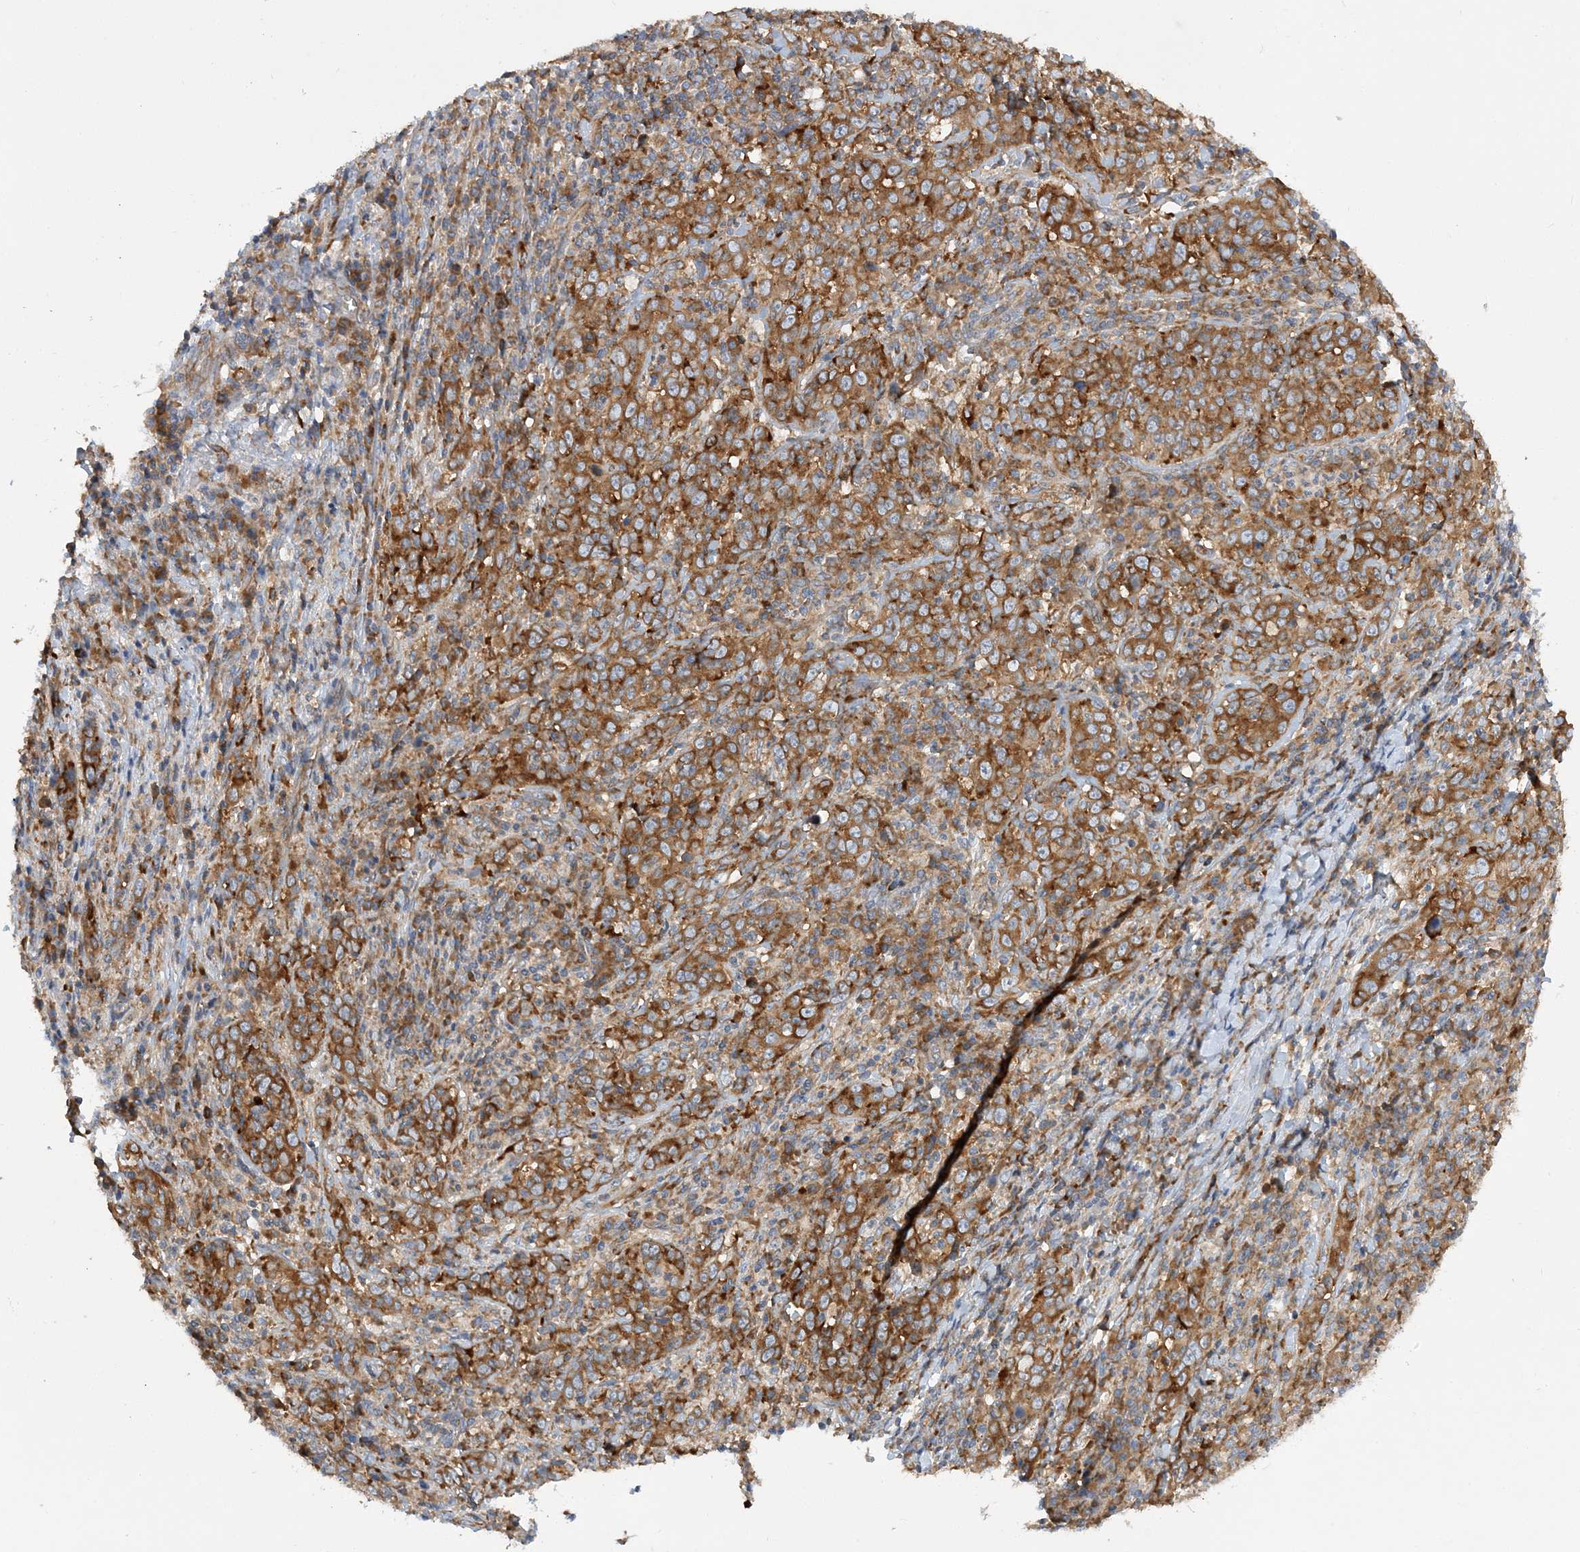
{"staining": {"intensity": "strong", "quantity": ">75%", "location": "cytoplasmic/membranous"}, "tissue": "cervical cancer", "cell_type": "Tumor cells", "image_type": "cancer", "snomed": [{"axis": "morphology", "description": "Squamous cell carcinoma, NOS"}, {"axis": "topography", "description": "Cervix"}], "caption": "A micrograph showing strong cytoplasmic/membranous staining in about >75% of tumor cells in cervical squamous cell carcinoma, as visualized by brown immunohistochemical staining.", "gene": "LARP4B", "patient": {"sex": "female", "age": 46}}